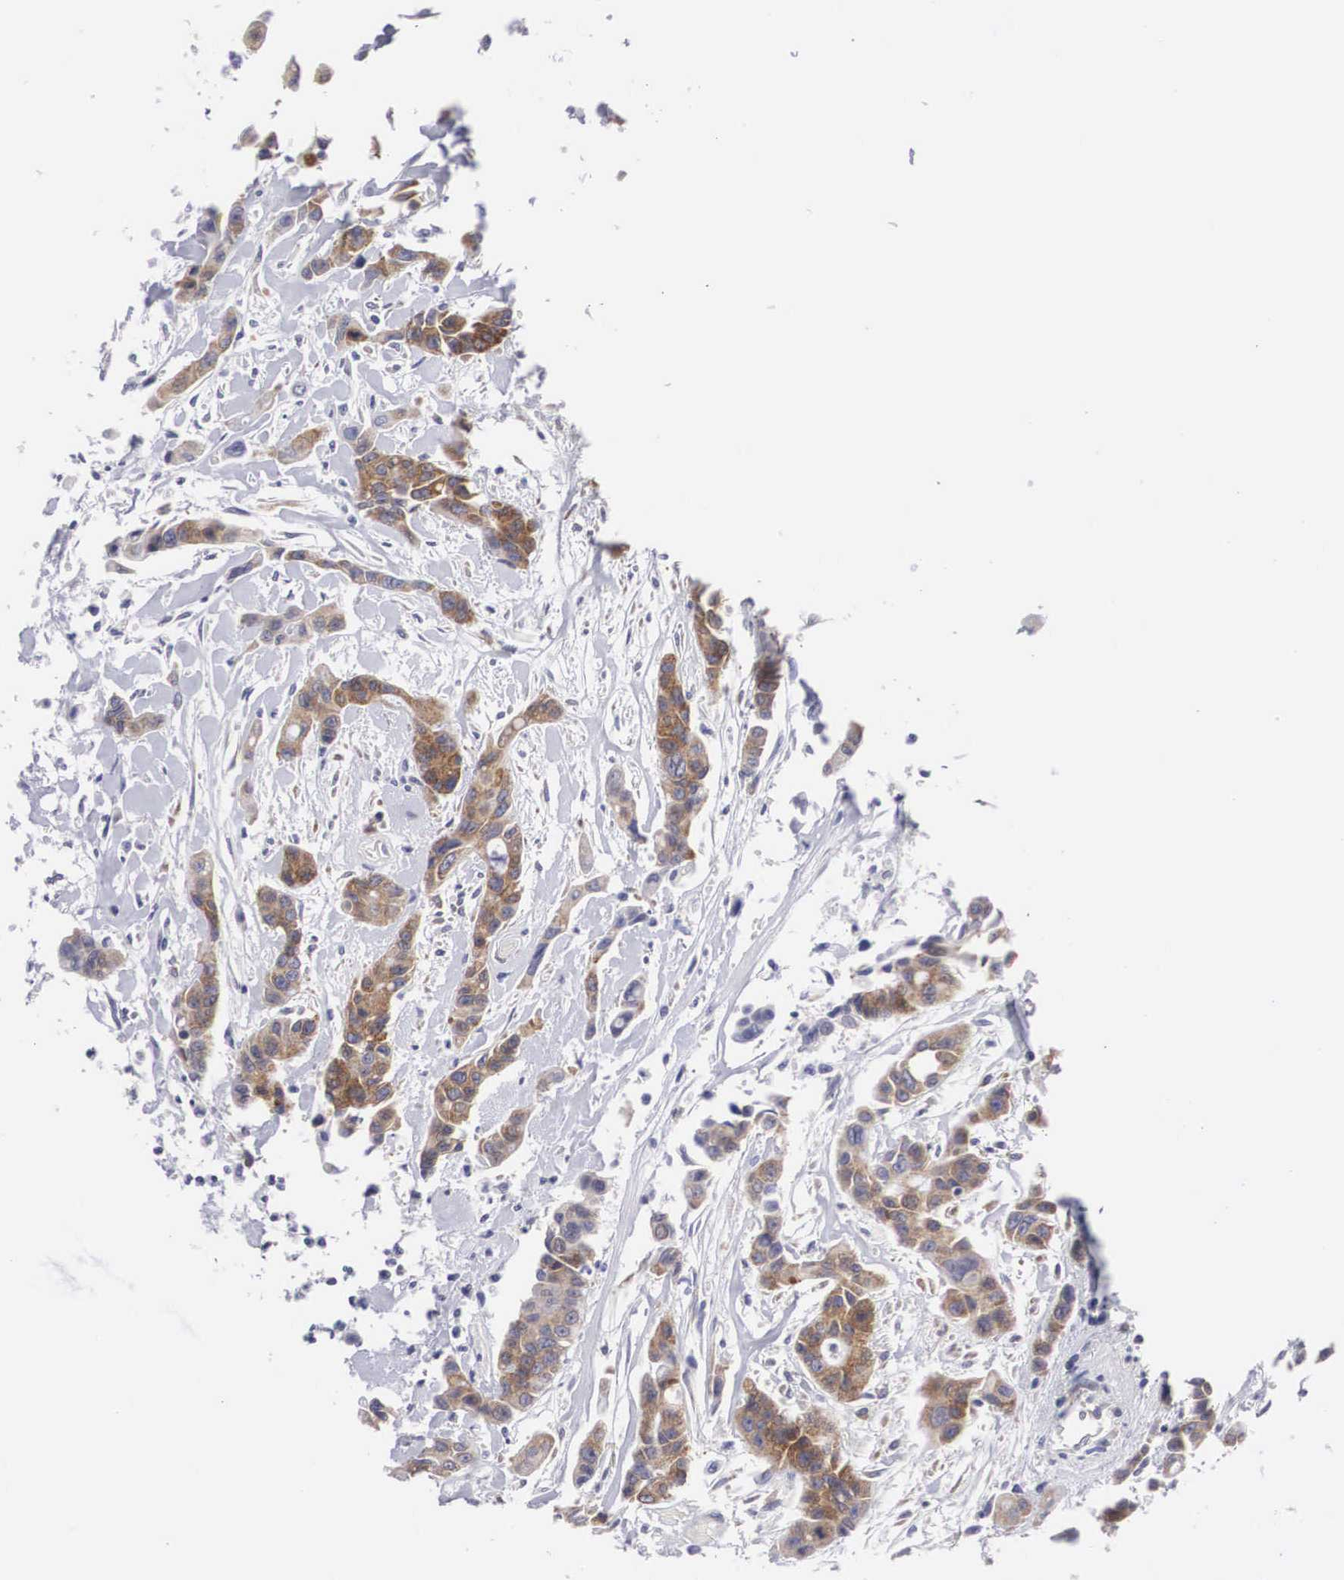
{"staining": {"intensity": "moderate", "quantity": ">75%", "location": "cytoplasmic/membranous"}, "tissue": "colorectal cancer", "cell_type": "Tumor cells", "image_type": "cancer", "snomed": [{"axis": "morphology", "description": "Adenocarcinoma, NOS"}, {"axis": "topography", "description": "Colon"}], "caption": "A brown stain labels moderate cytoplasmic/membranous expression of a protein in human colorectal cancer (adenocarcinoma) tumor cells.", "gene": "ARMCX3", "patient": {"sex": "female", "age": 70}}